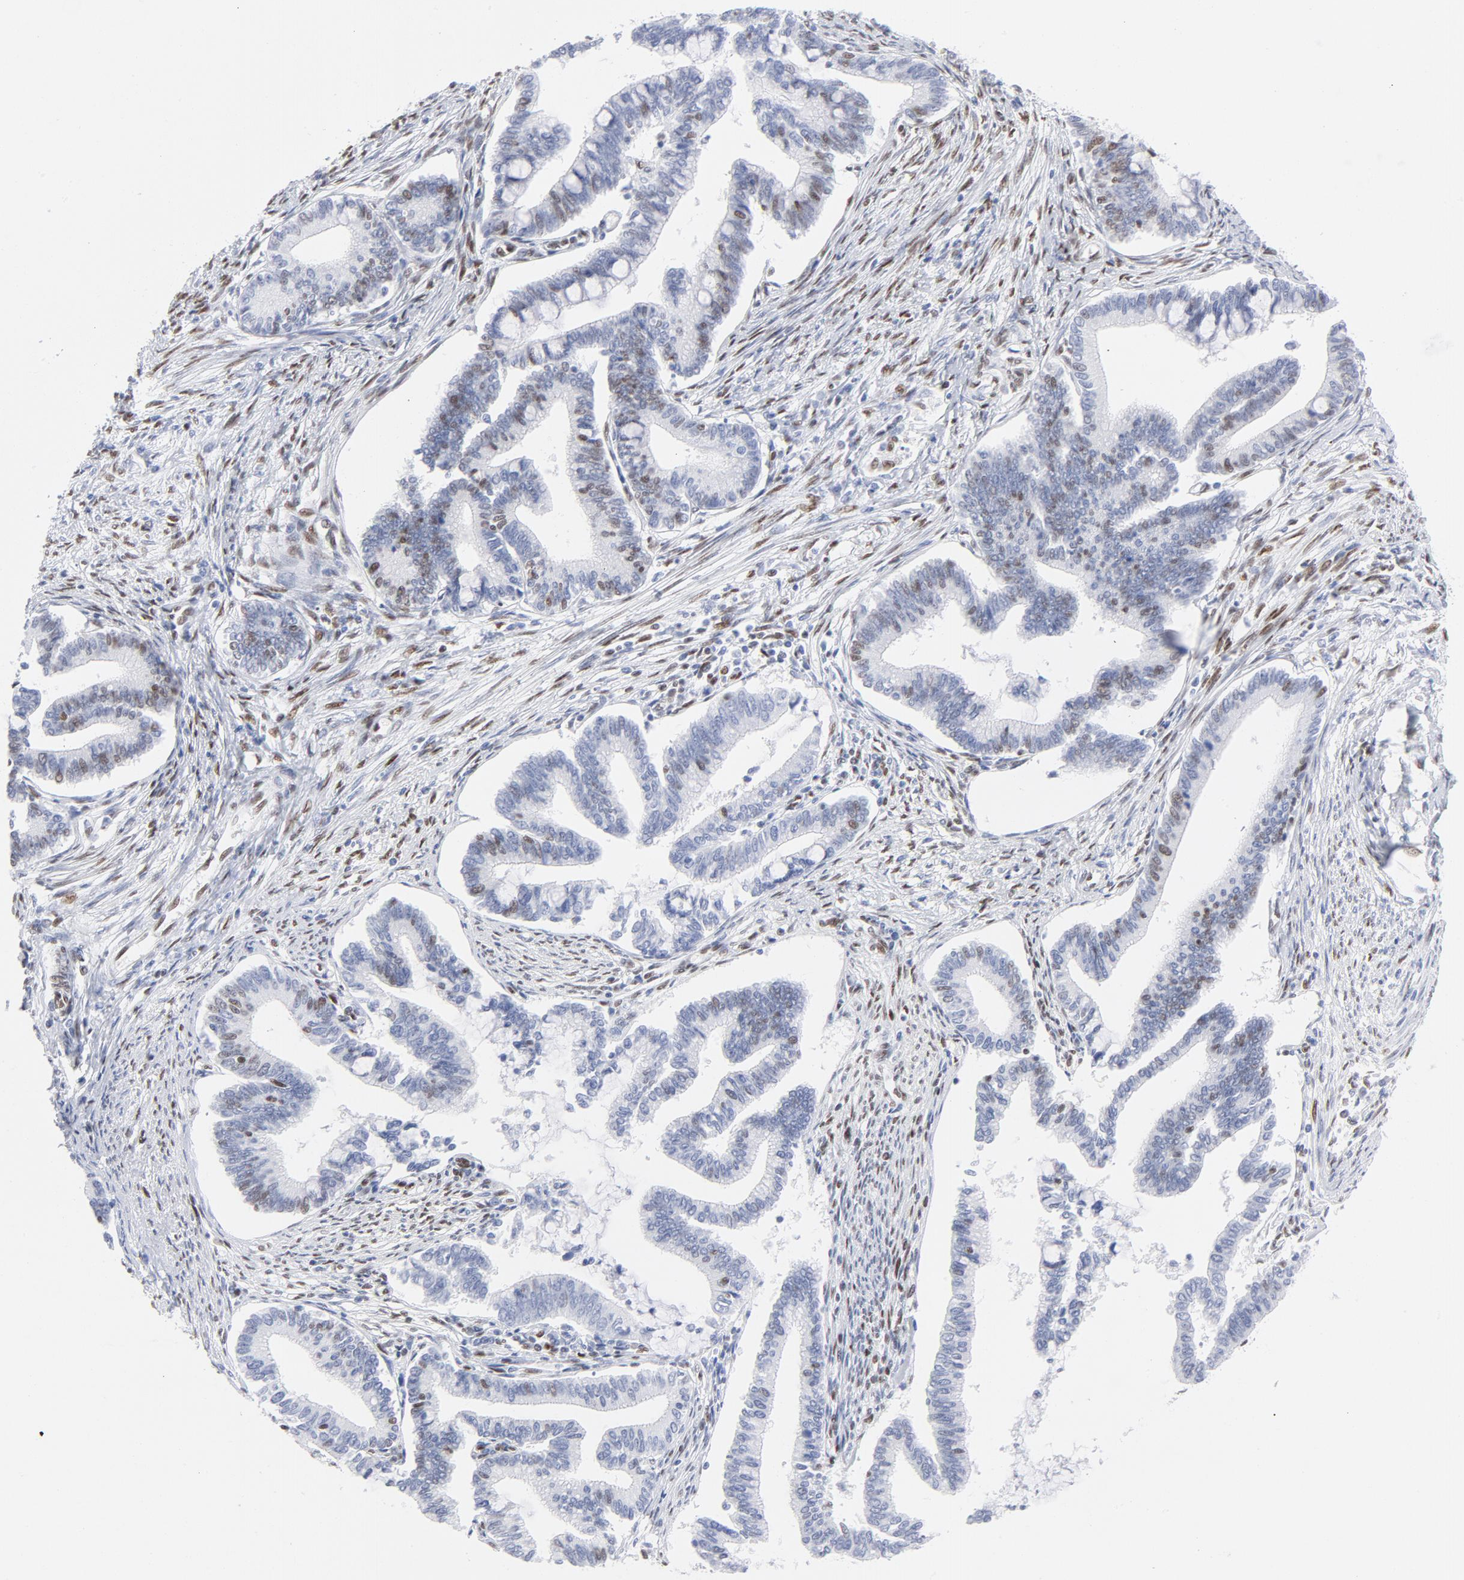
{"staining": {"intensity": "weak", "quantity": "<25%", "location": "nuclear"}, "tissue": "cervical cancer", "cell_type": "Tumor cells", "image_type": "cancer", "snomed": [{"axis": "morphology", "description": "Adenocarcinoma, NOS"}, {"axis": "topography", "description": "Cervix"}], "caption": "Immunohistochemistry (IHC) of cervical adenocarcinoma displays no expression in tumor cells. (Brightfield microscopy of DAB (3,3'-diaminobenzidine) immunohistochemistry at high magnification).", "gene": "ATF2", "patient": {"sex": "female", "age": 36}}